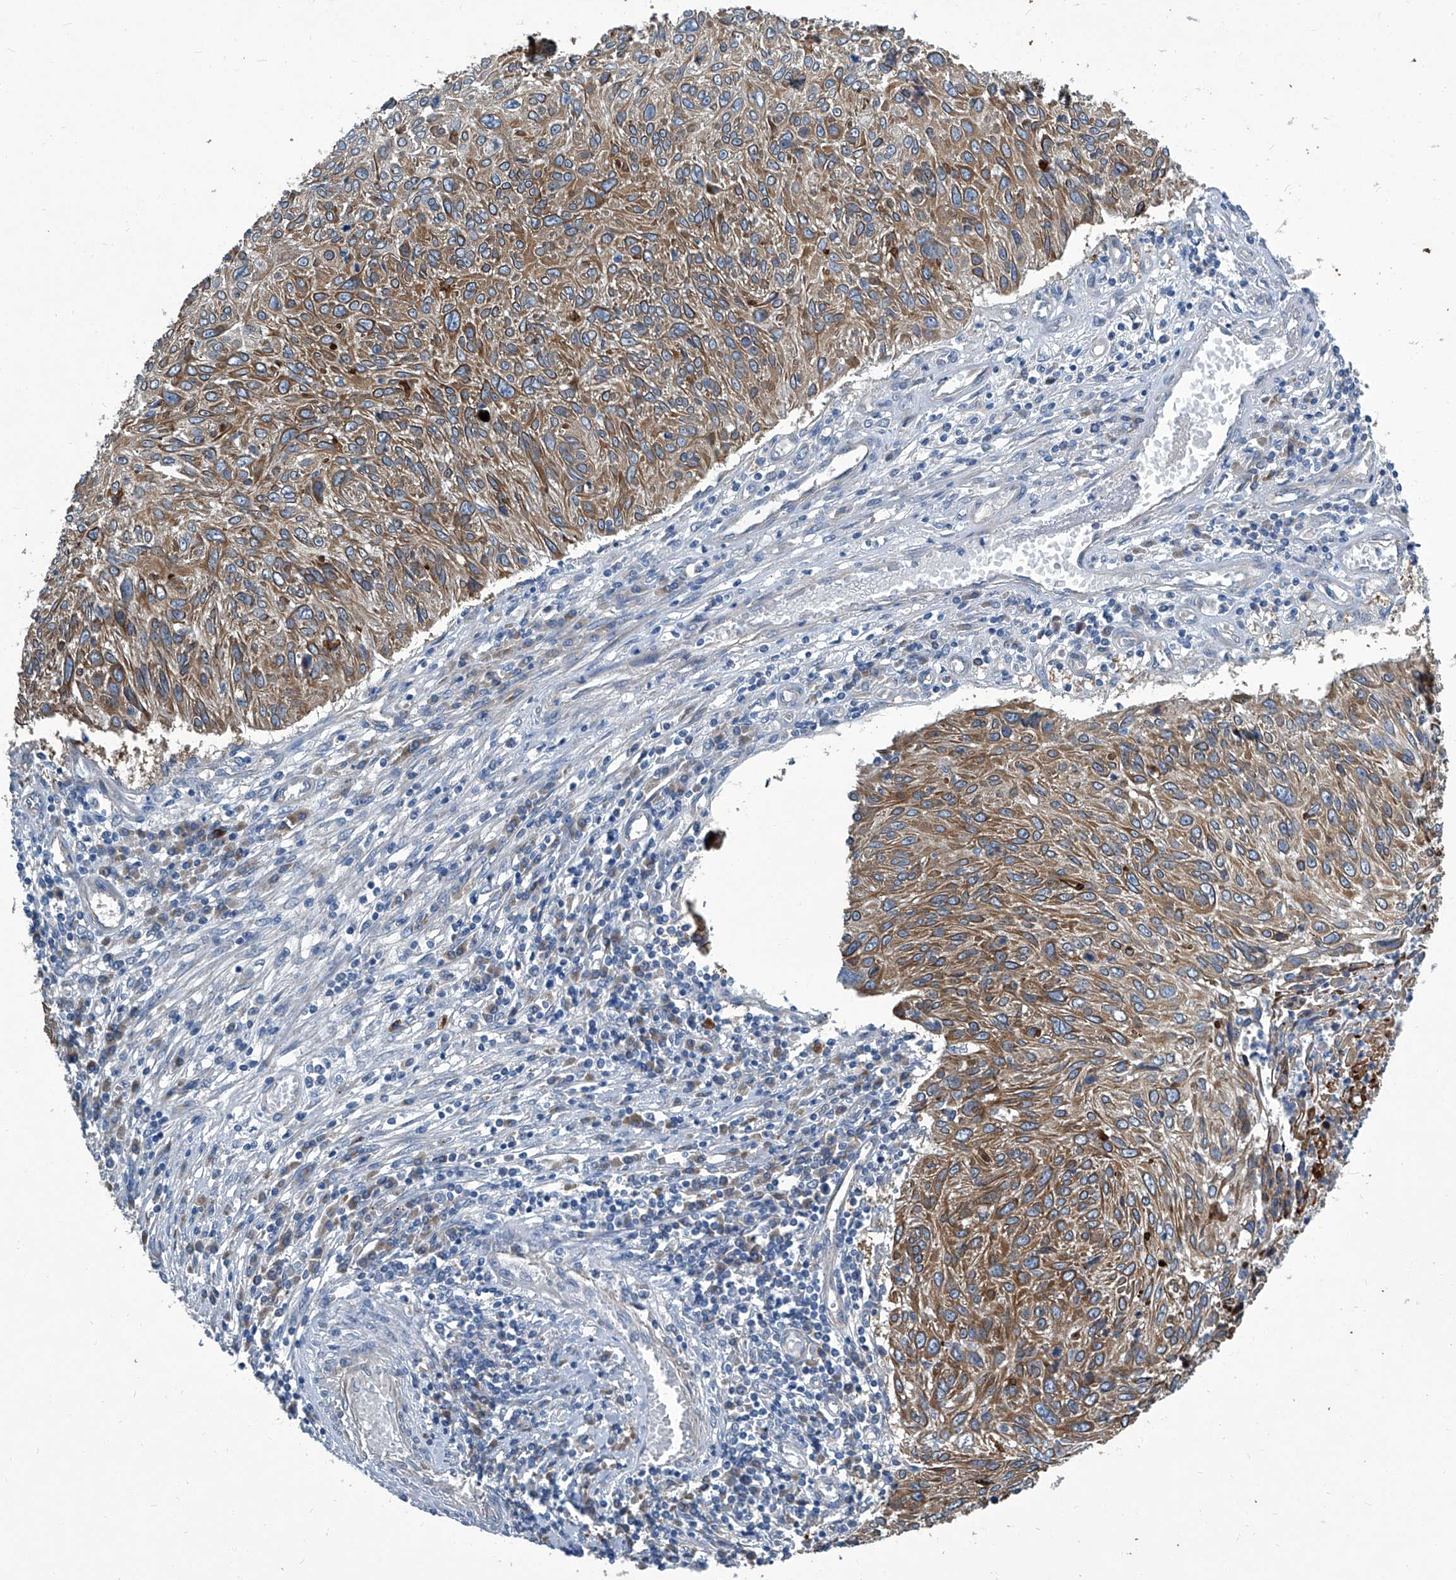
{"staining": {"intensity": "strong", "quantity": ">75%", "location": "cytoplasmic/membranous"}, "tissue": "cervical cancer", "cell_type": "Tumor cells", "image_type": "cancer", "snomed": [{"axis": "morphology", "description": "Squamous cell carcinoma, NOS"}, {"axis": "topography", "description": "Cervix"}], "caption": "Protein analysis of cervical cancer tissue shows strong cytoplasmic/membranous staining in about >75% of tumor cells.", "gene": "SLC26A11", "patient": {"sex": "female", "age": 51}}